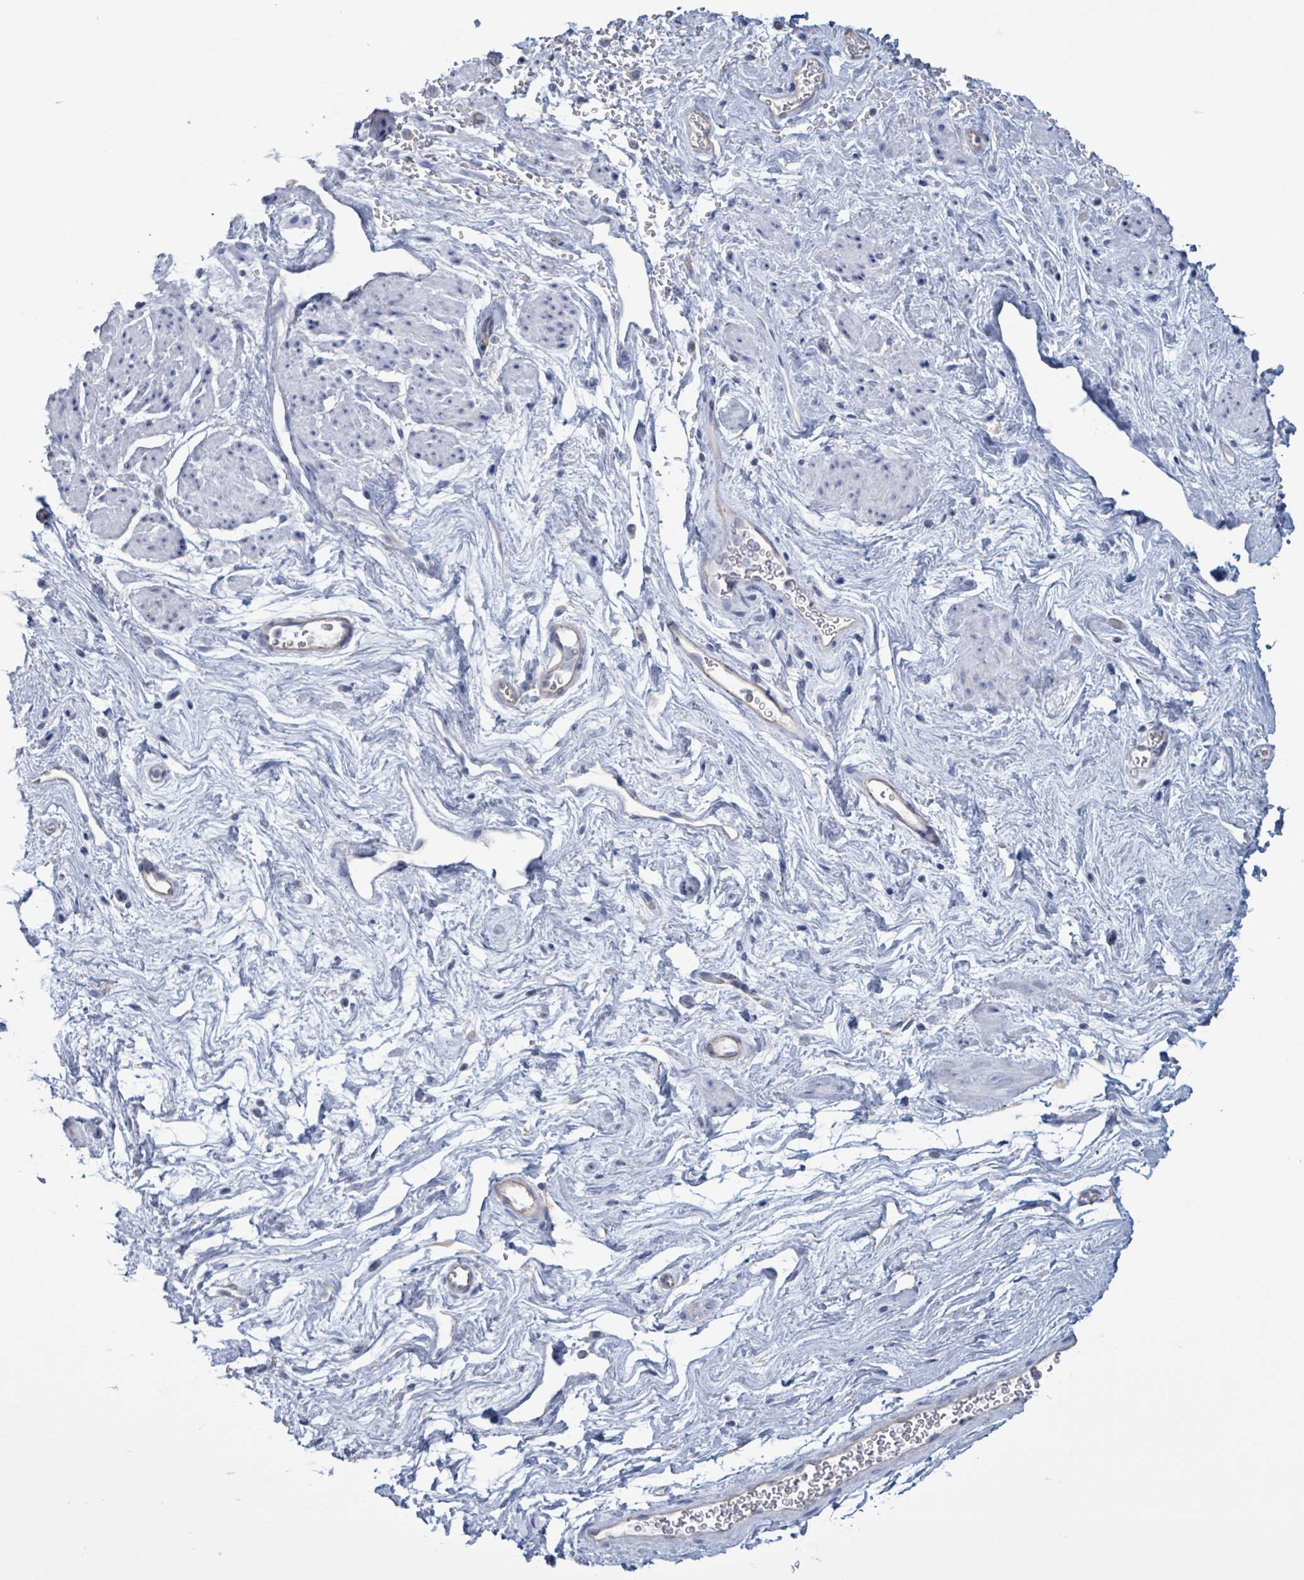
{"staining": {"intensity": "negative", "quantity": "none", "location": "none"}, "tissue": "smooth muscle", "cell_type": "Smooth muscle cells", "image_type": "normal", "snomed": [{"axis": "morphology", "description": "Normal tissue, NOS"}, {"axis": "topography", "description": "Smooth muscle"}, {"axis": "topography", "description": "Peripheral nerve tissue"}], "caption": "DAB (3,3'-diaminobenzidine) immunohistochemical staining of unremarkable human smooth muscle exhibits no significant positivity in smooth muscle cells.", "gene": "CT45A10", "patient": {"sex": "male", "age": 69}}